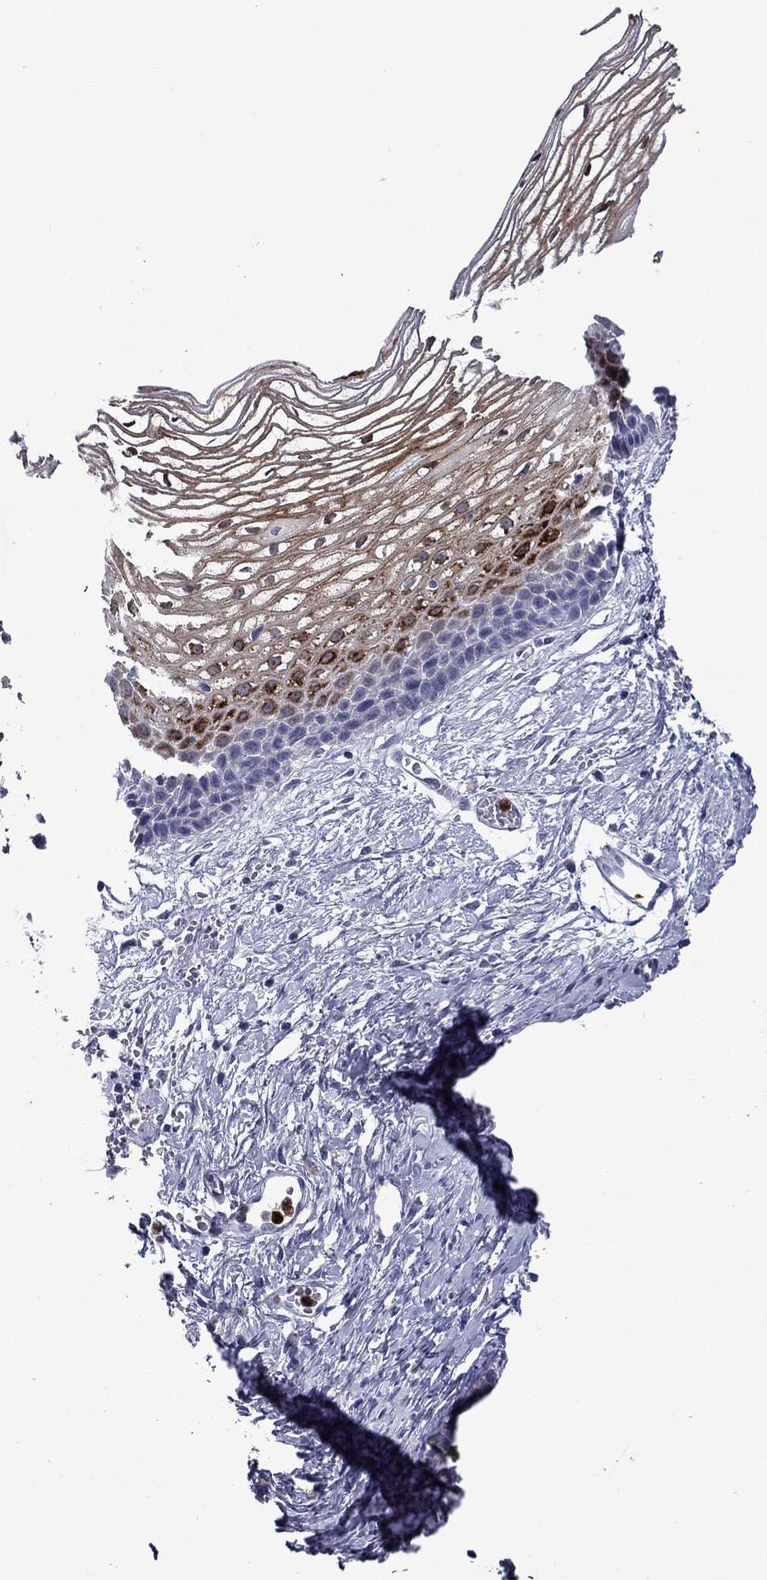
{"staining": {"intensity": "strong", "quantity": "25%-75%", "location": "cytoplasmic/membranous"}, "tissue": "cervix", "cell_type": "Squamous epithelial cells", "image_type": "normal", "snomed": [{"axis": "morphology", "description": "Normal tissue, NOS"}, {"axis": "topography", "description": "Cervix"}], "caption": "This image exhibits immunohistochemistry (IHC) staining of unremarkable human cervix, with high strong cytoplasmic/membranous positivity in approximately 25%-75% of squamous epithelial cells.", "gene": "IRF5", "patient": {"sex": "female", "age": 40}}